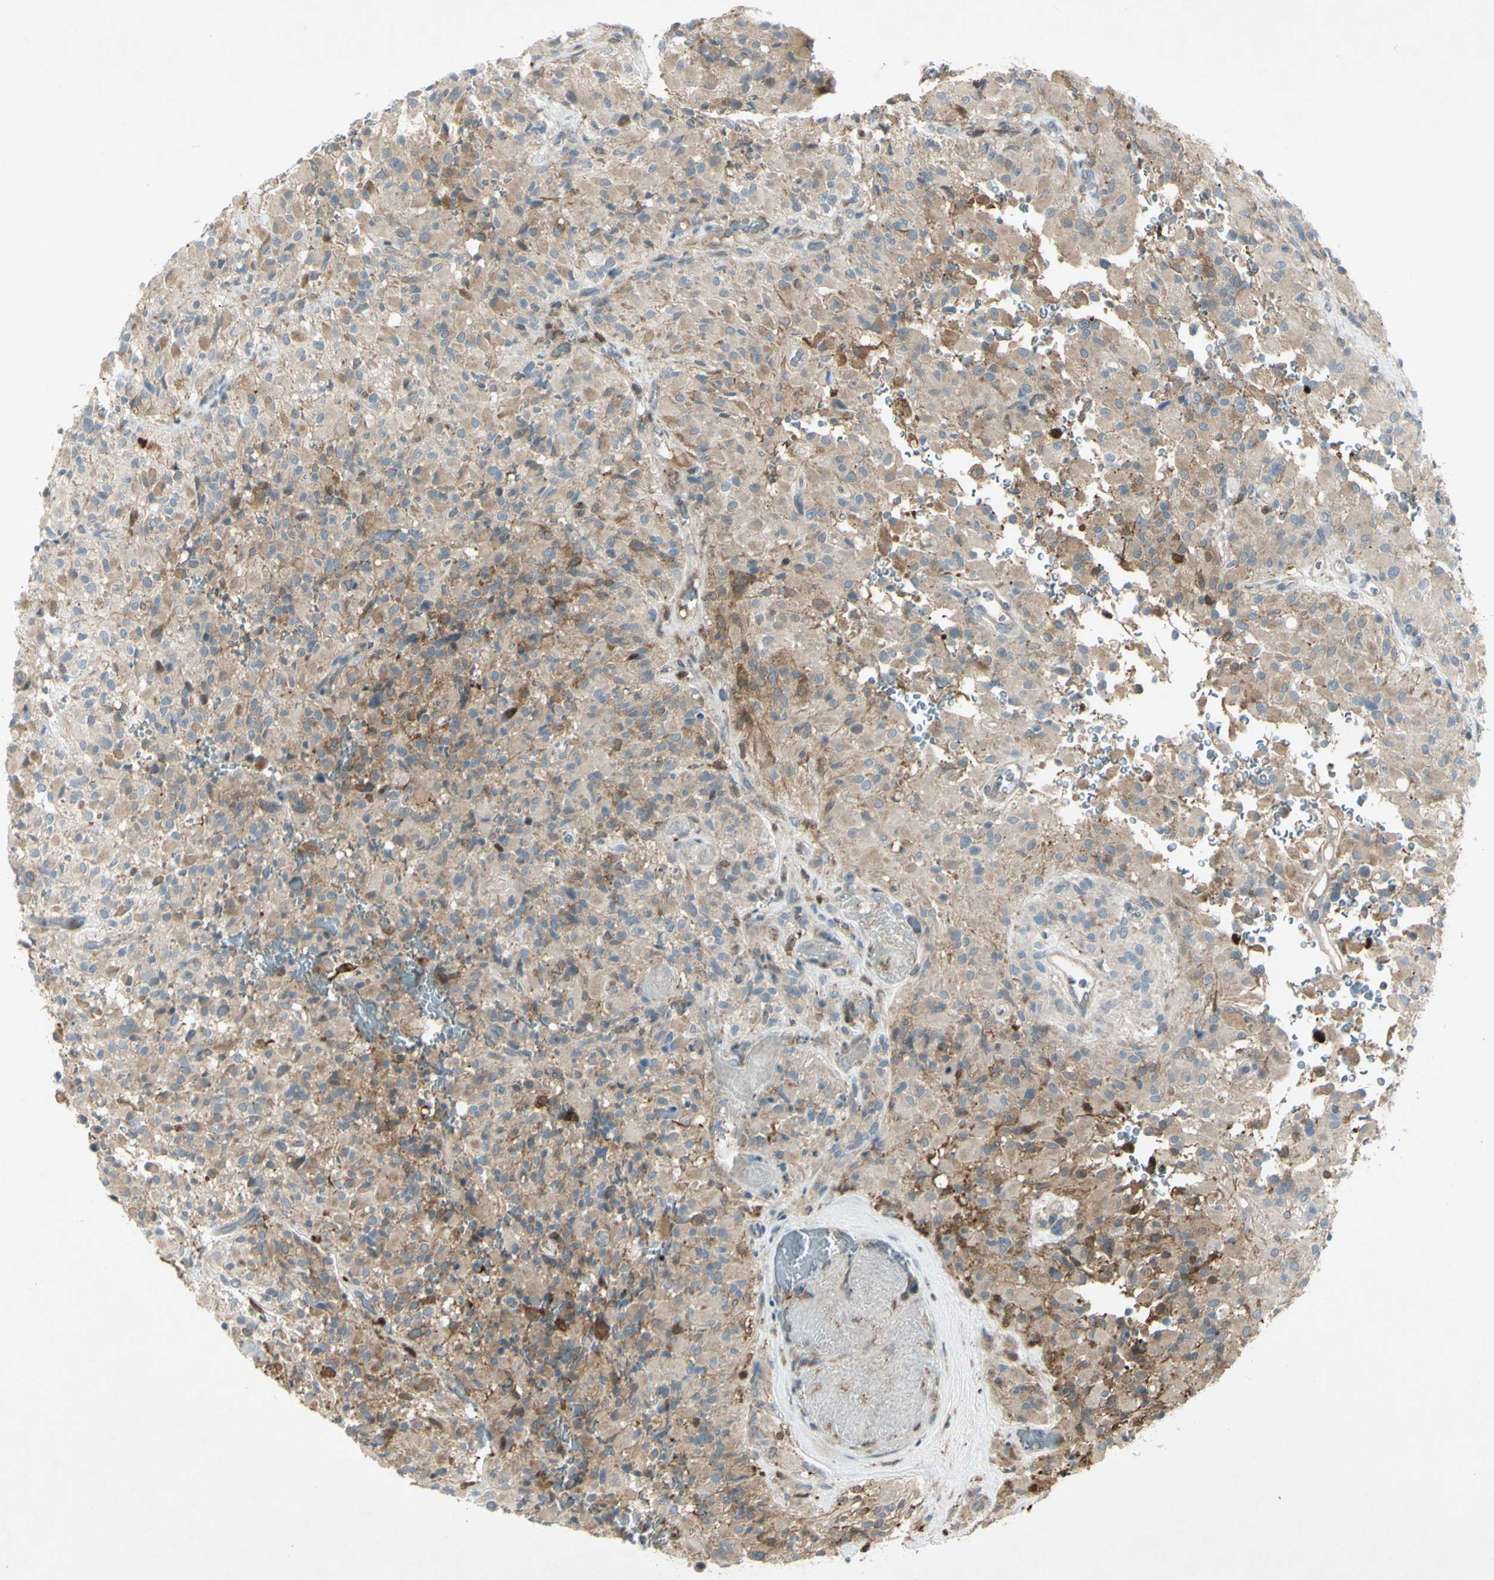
{"staining": {"intensity": "moderate", "quantity": ">75%", "location": "cytoplasmic/membranous"}, "tissue": "glioma", "cell_type": "Tumor cells", "image_type": "cancer", "snomed": [{"axis": "morphology", "description": "Glioma, malignant, High grade"}, {"axis": "topography", "description": "Brain"}], "caption": "IHC image of malignant glioma (high-grade) stained for a protein (brown), which exhibits medium levels of moderate cytoplasmic/membranous staining in about >75% of tumor cells.", "gene": "C1orf159", "patient": {"sex": "male", "age": 71}}